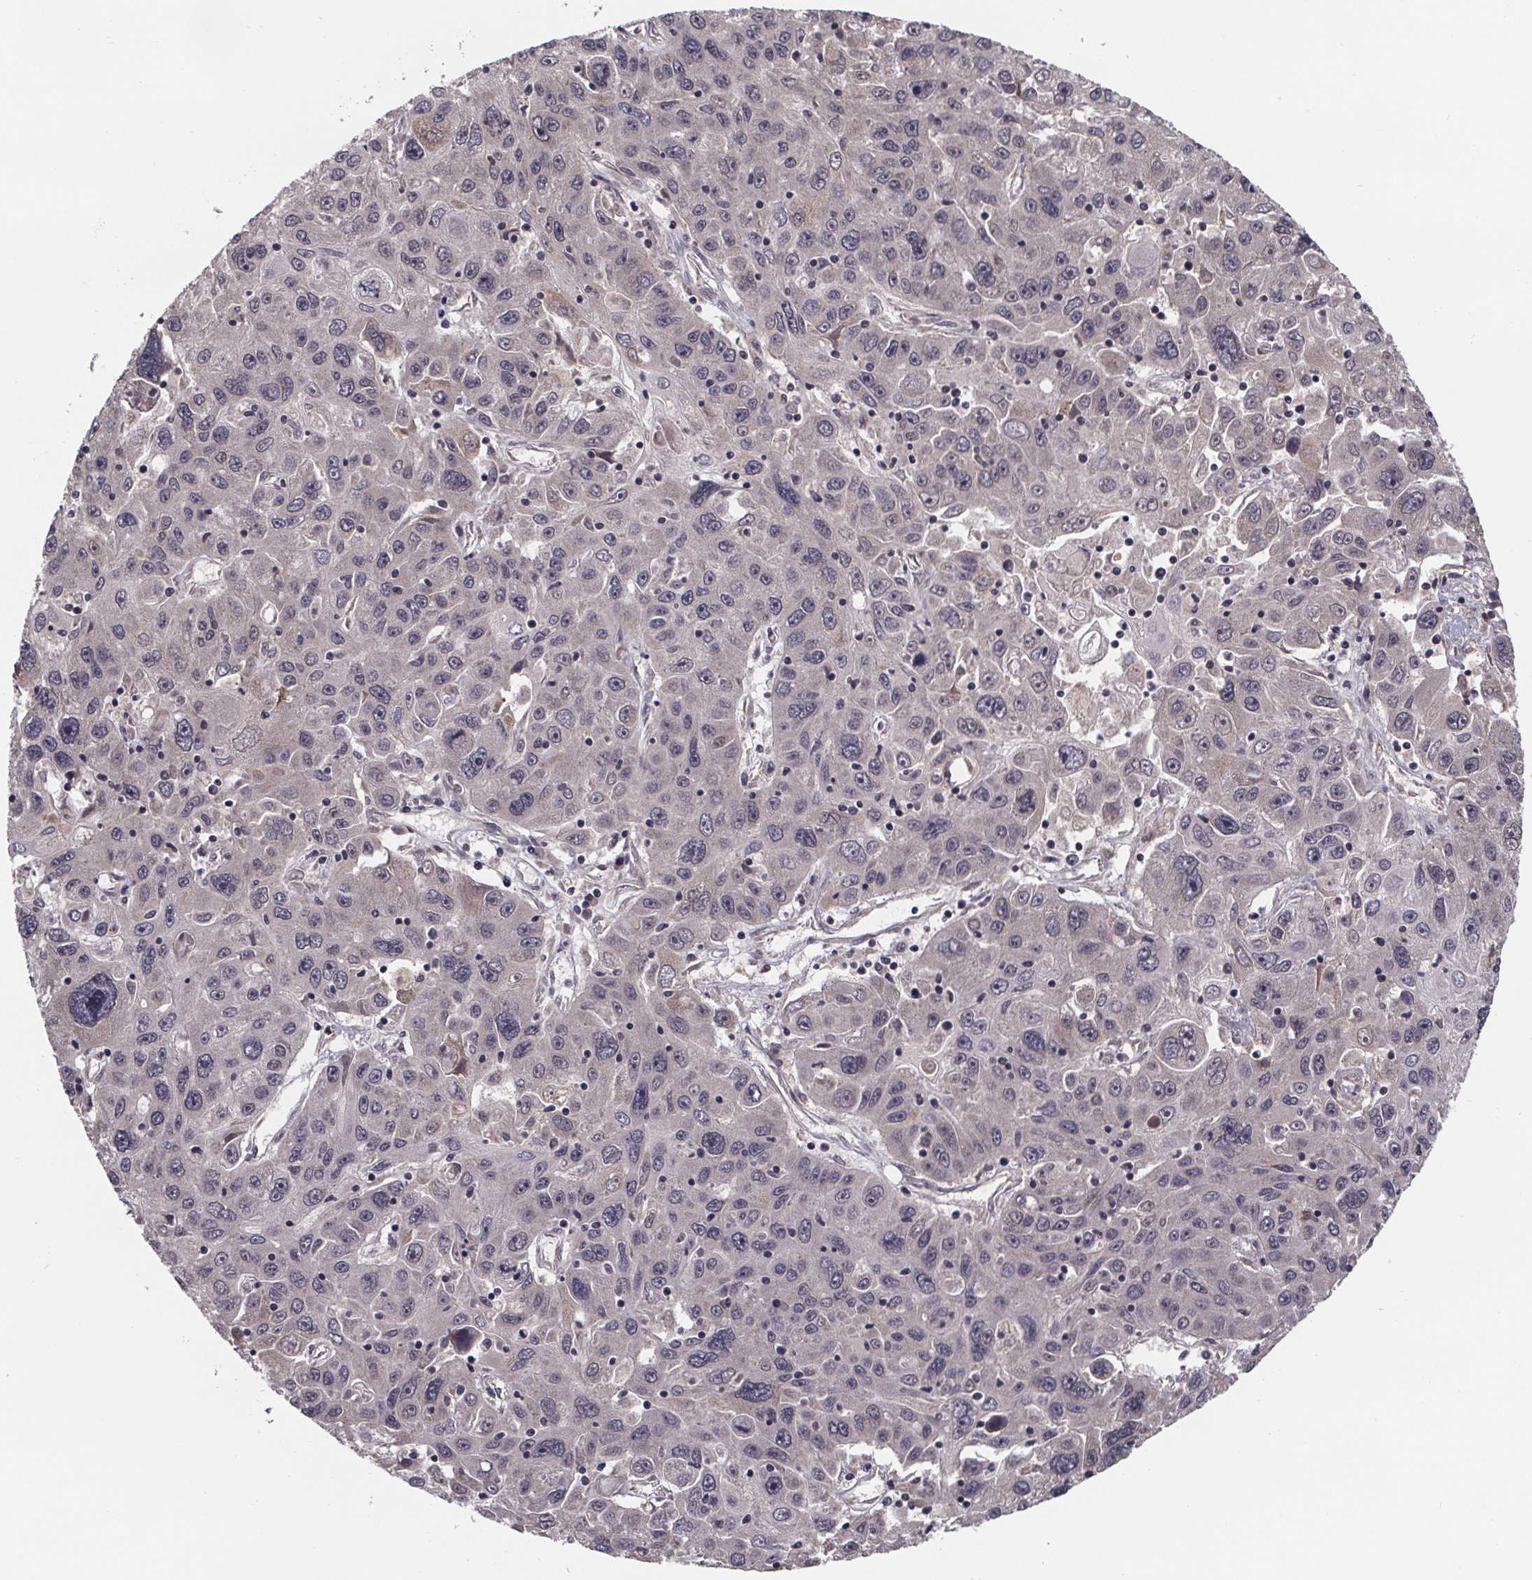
{"staining": {"intensity": "negative", "quantity": "none", "location": "none"}, "tissue": "stomach cancer", "cell_type": "Tumor cells", "image_type": "cancer", "snomed": [{"axis": "morphology", "description": "Adenocarcinoma, NOS"}, {"axis": "topography", "description": "Stomach"}], "caption": "Protein analysis of adenocarcinoma (stomach) exhibits no significant expression in tumor cells.", "gene": "SAT1", "patient": {"sex": "male", "age": 56}}